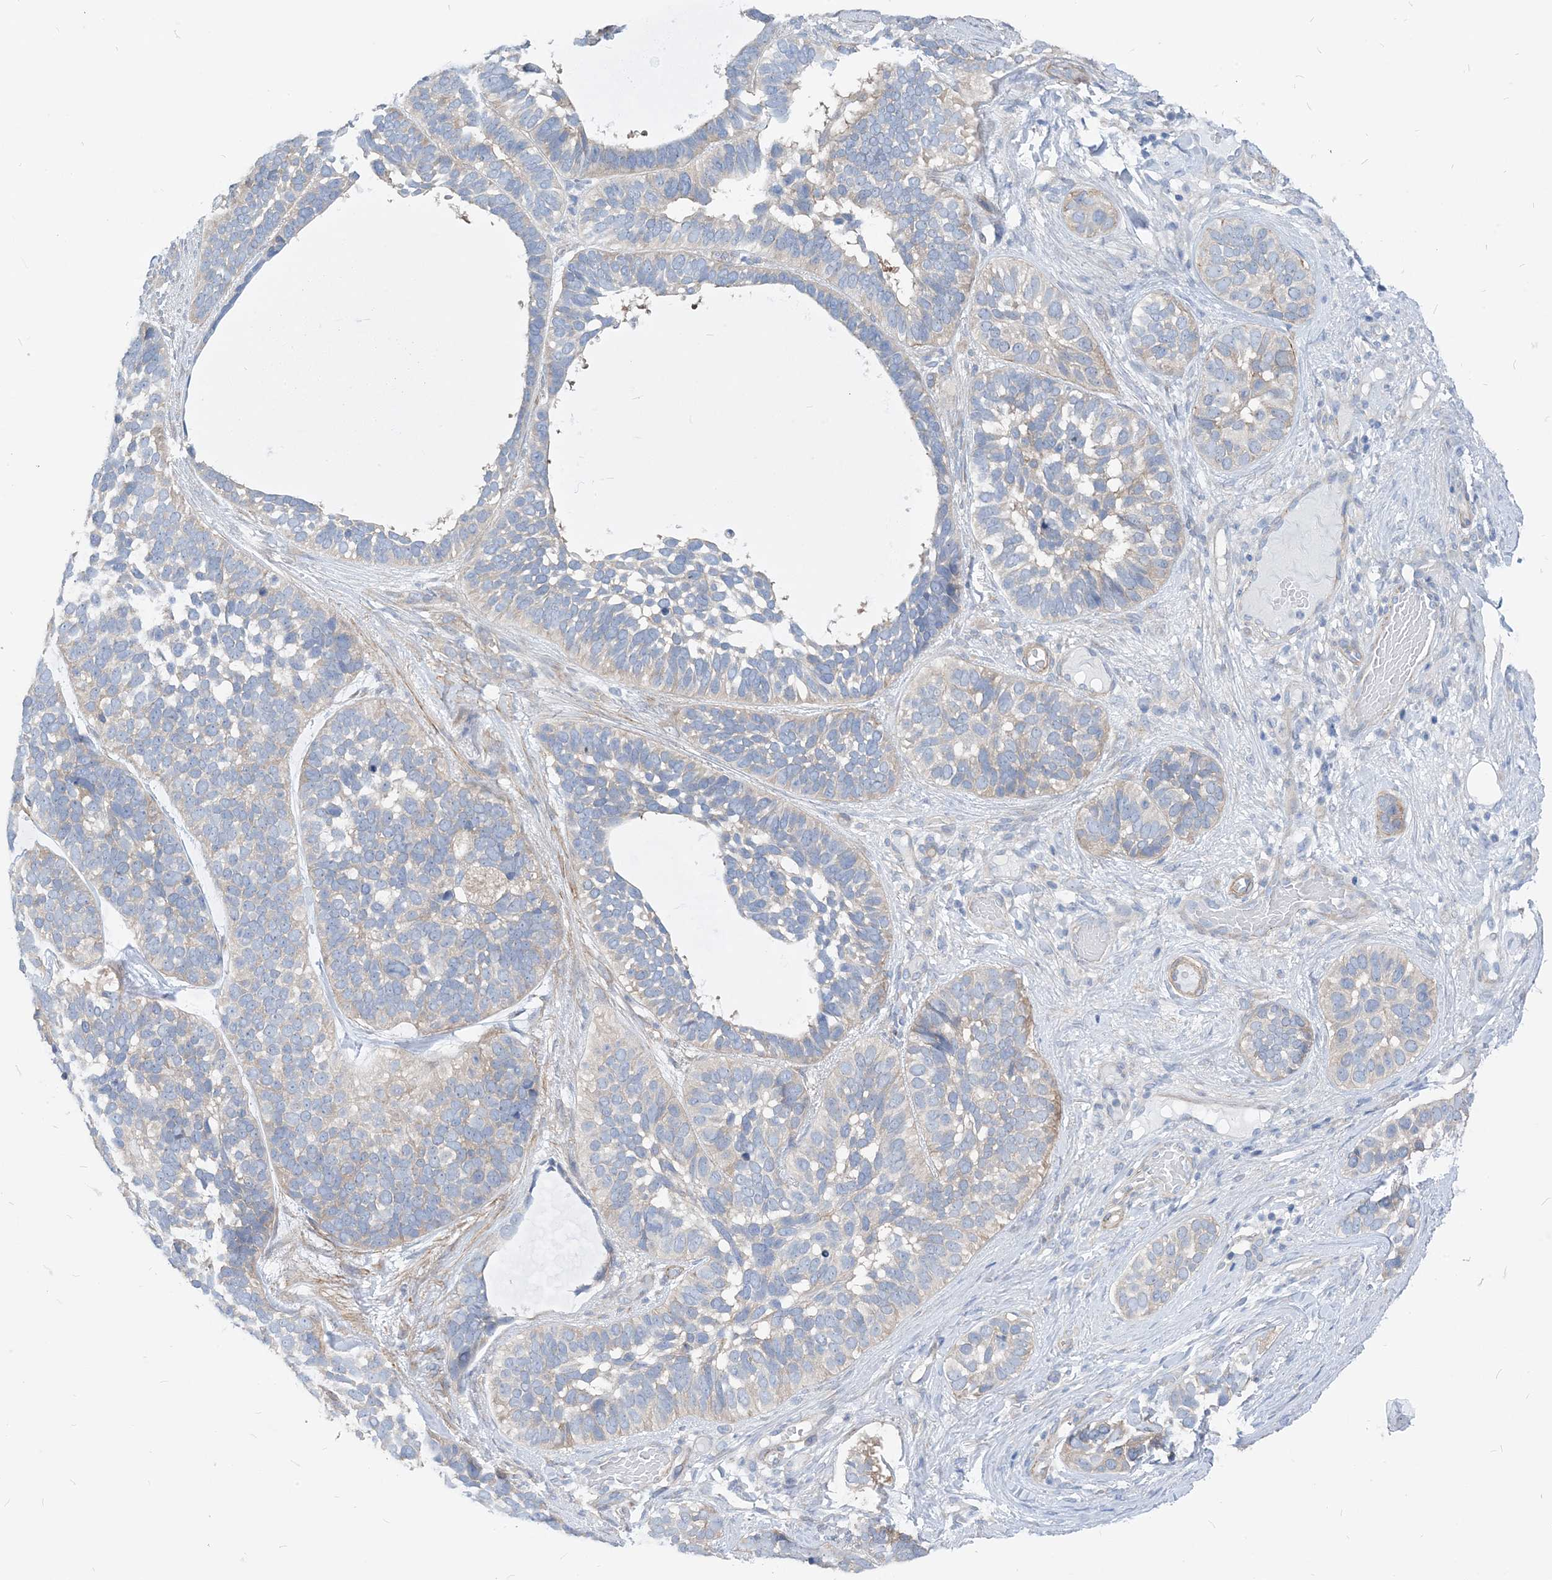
{"staining": {"intensity": "weak", "quantity": "<25%", "location": "cytoplasmic/membranous"}, "tissue": "skin cancer", "cell_type": "Tumor cells", "image_type": "cancer", "snomed": [{"axis": "morphology", "description": "Basal cell carcinoma"}, {"axis": "topography", "description": "Skin"}], "caption": "The image exhibits no significant staining in tumor cells of skin cancer (basal cell carcinoma).", "gene": "PLEKHA3", "patient": {"sex": "male", "age": 62}}